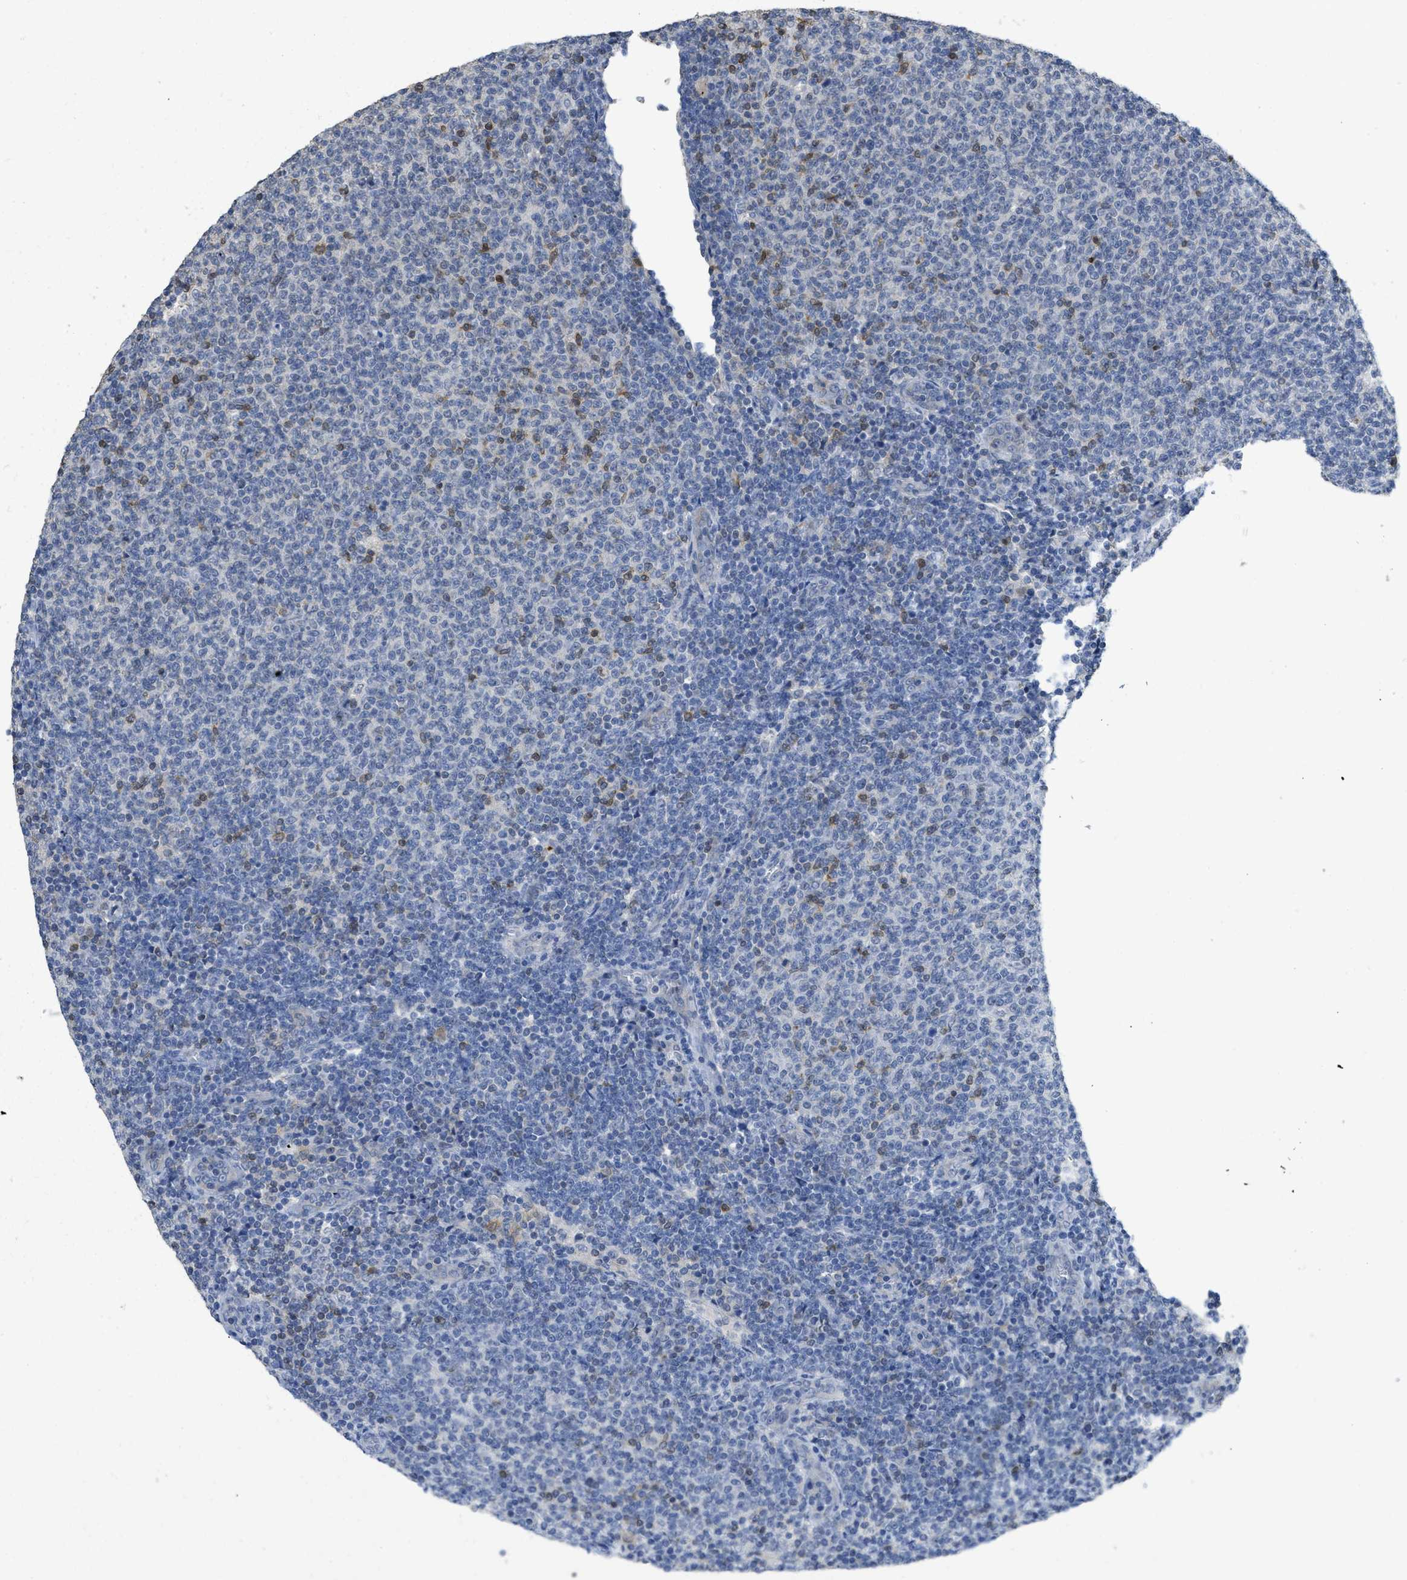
{"staining": {"intensity": "negative", "quantity": "none", "location": "none"}, "tissue": "lymphoma", "cell_type": "Tumor cells", "image_type": "cancer", "snomed": [{"axis": "morphology", "description": "Malignant lymphoma, non-Hodgkin's type, Low grade"}, {"axis": "topography", "description": "Lymph node"}], "caption": "High magnification brightfield microscopy of lymphoma stained with DAB (3,3'-diaminobenzidine) (brown) and counterstained with hematoxylin (blue): tumor cells show no significant staining. (DAB immunohistochemistry with hematoxylin counter stain).", "gene": "SFXN2", "patient": {"sex": "male", "age": 66}}